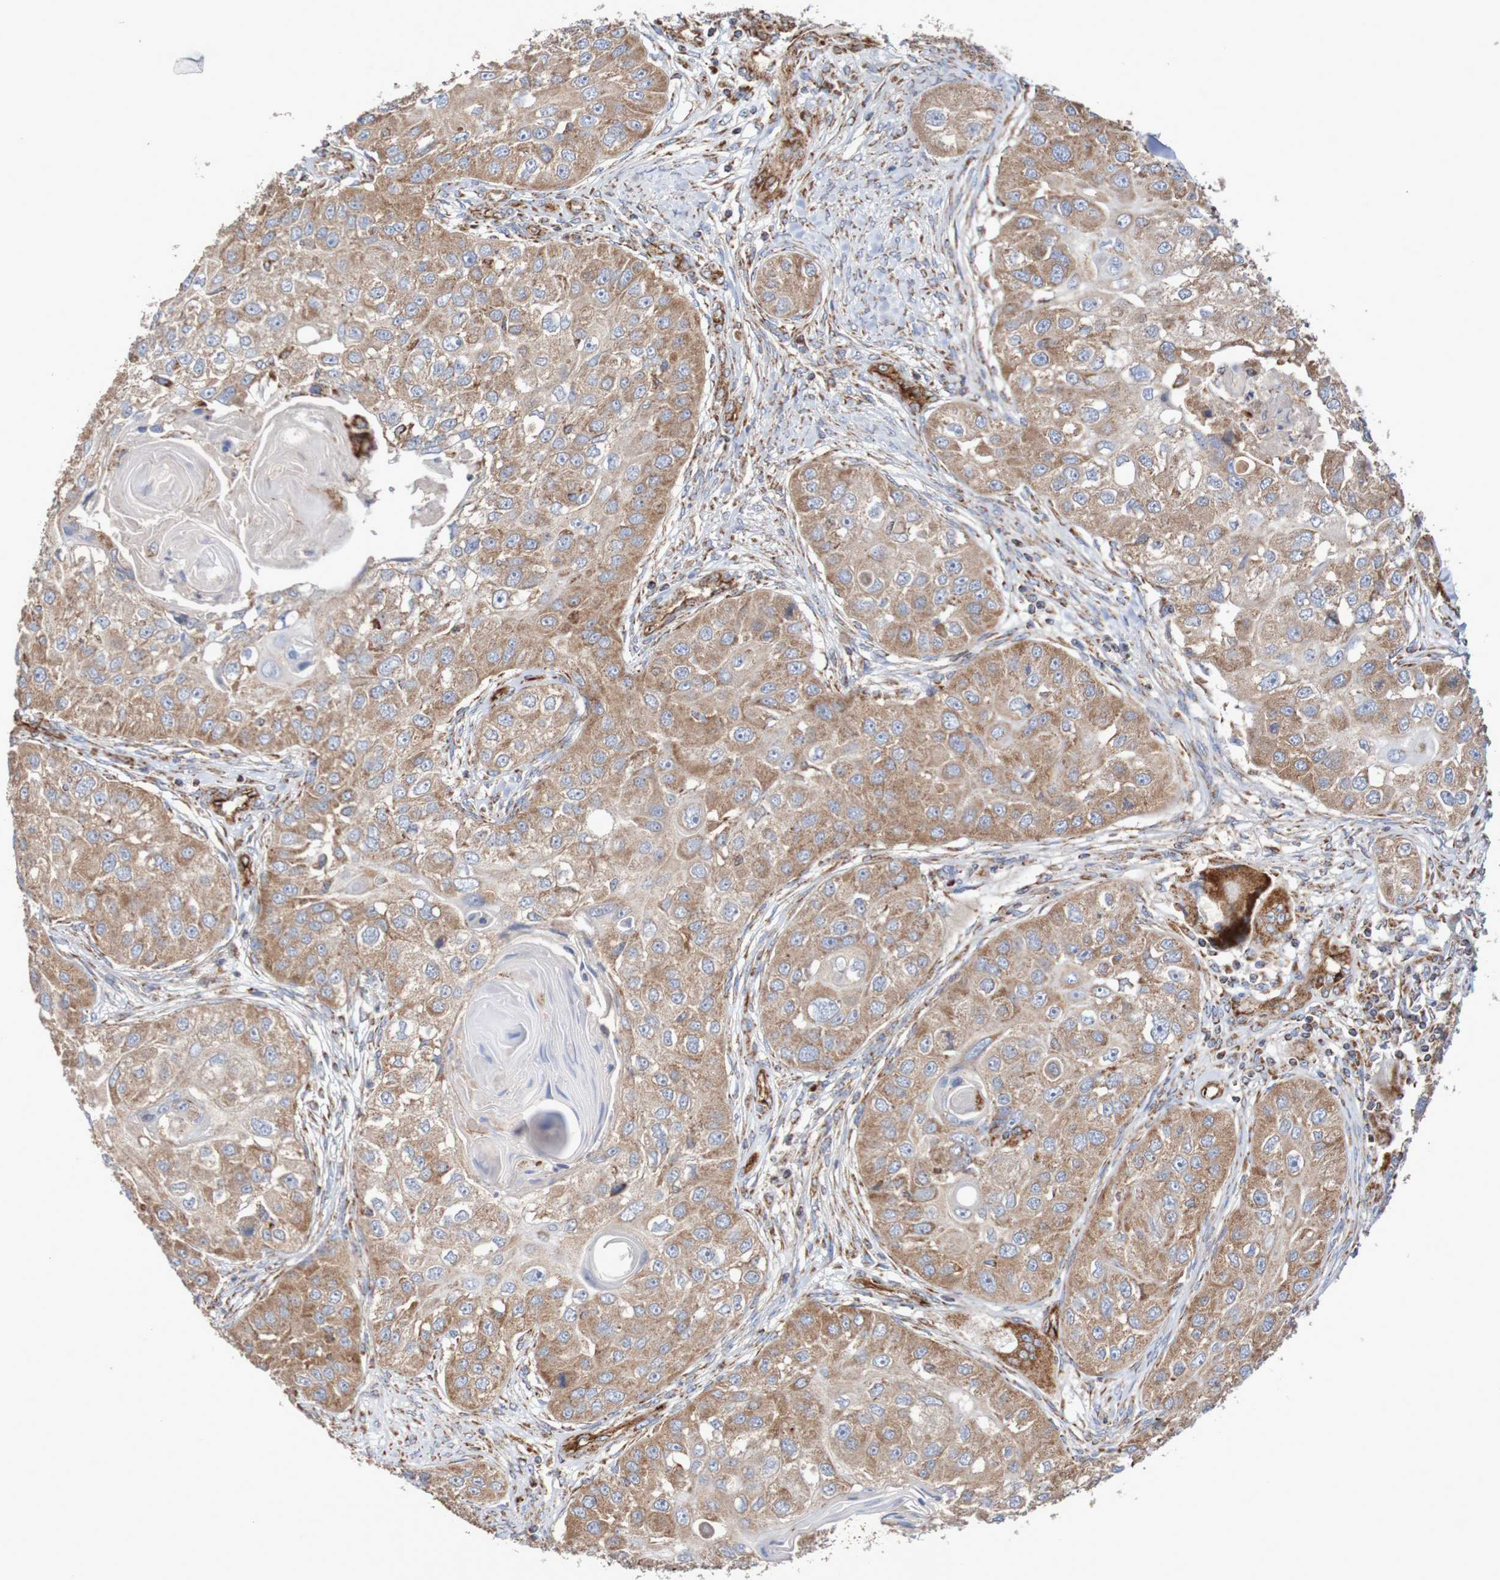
{"staining": {"intensity": "moderate", "quantity": ">75%", "location": "cytoplasmic/membranous"}, "tissue": "head and neck cancer", "cell_type": "Tumor cells", "image_type": "cancer", "snomed": [{"axis": "morphology", "description": "Normal tissue, NOS"}, {"axis": "morphology", "description": "Squamous cell carcinoma, NOS"}, {"axis": "topography", "description": "Skeletal muscle"}, {"axis": "topography", "description": "Head-Neck"}], "caption": "This micrograph shows immunohistochemistry (IHC) staining of human head and neck cancer, with medium moderate cytoplasmic/membranous staining in about >75% of tumor cells.", "gene": "MMEL1", "patient": {"sex": "male", "age": 51}}